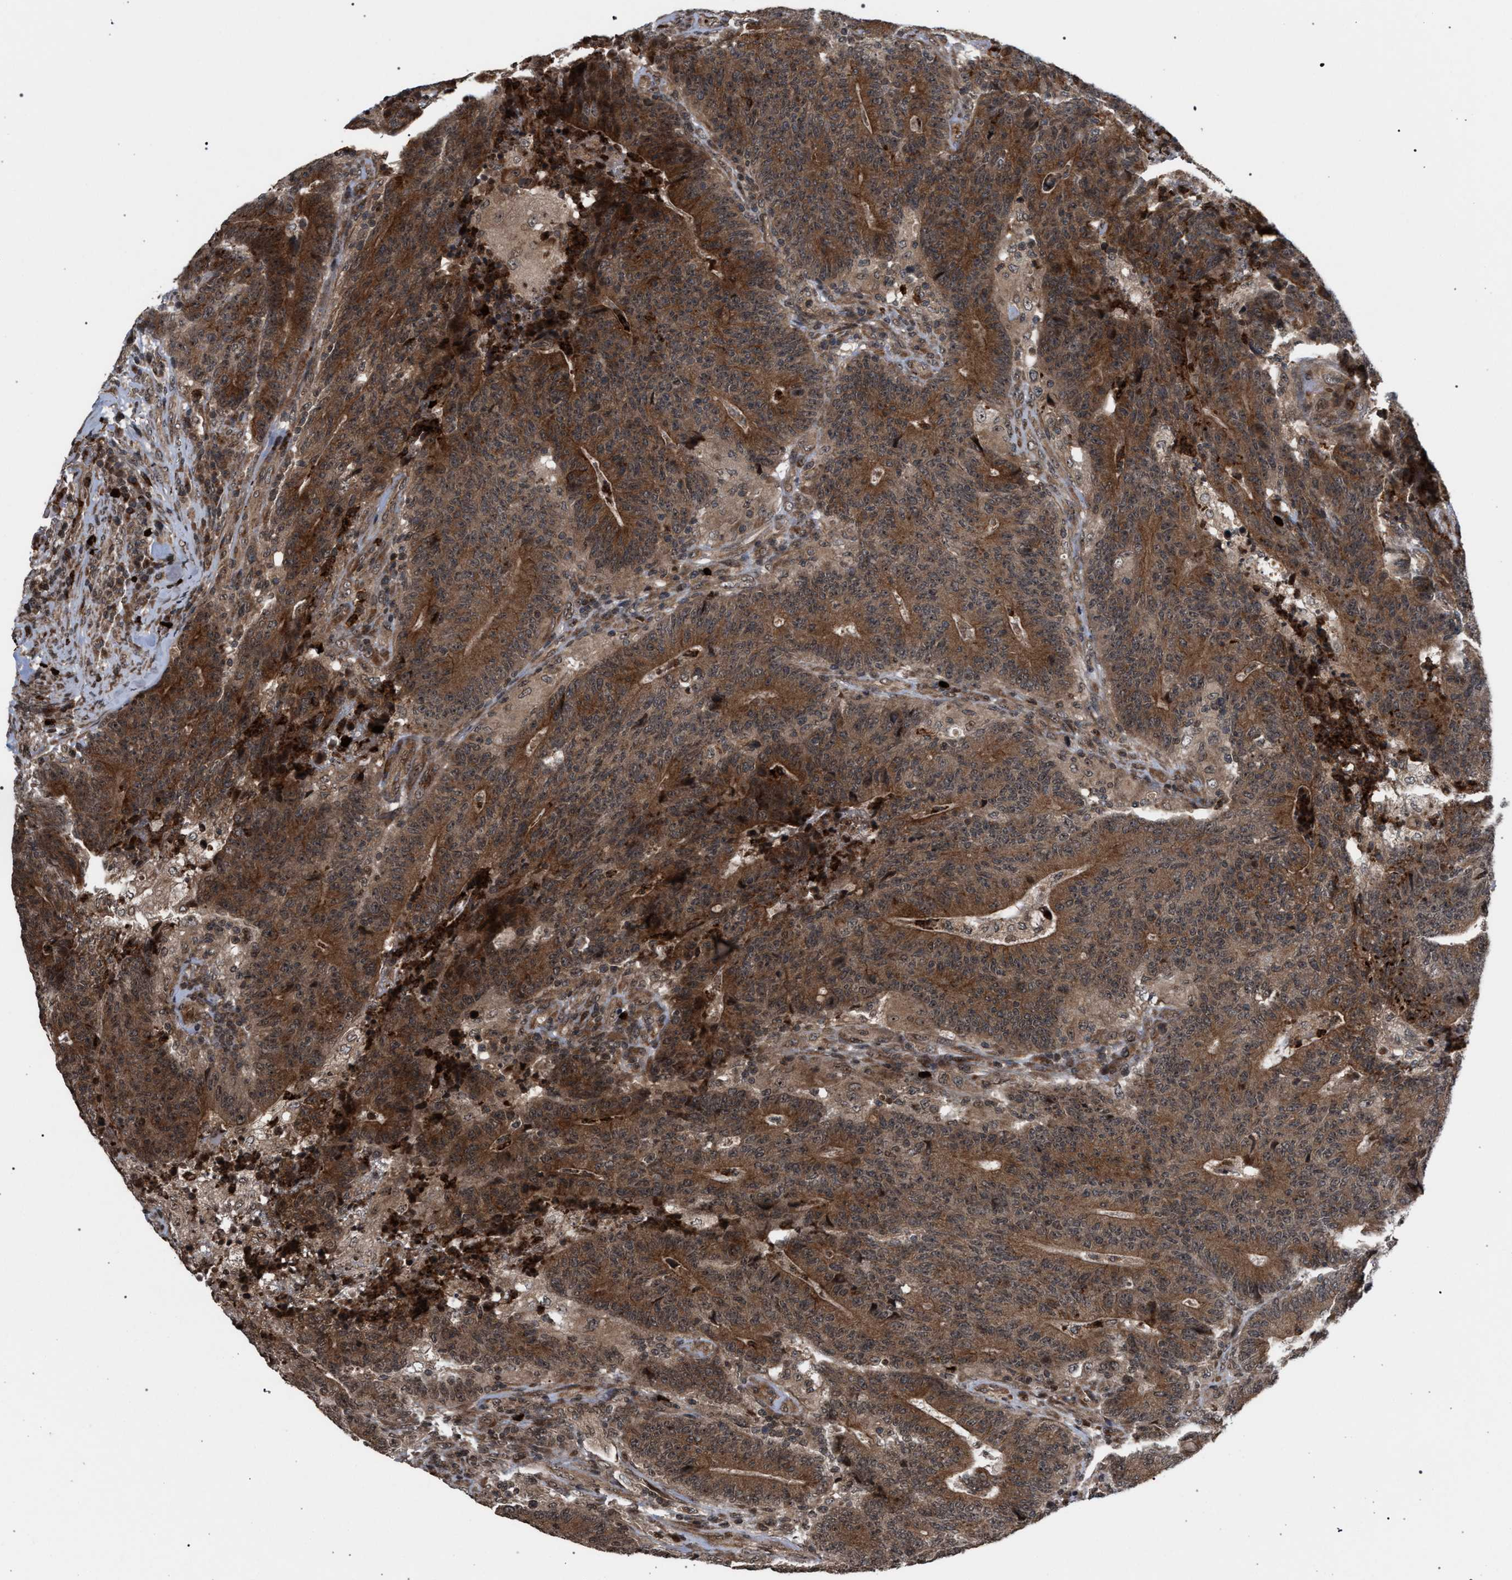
{"staining": {"intensity": "moderate", "quantity": ">75%", "location": "cytoplasmic/membranous"}, "tissue": "colorectal cancer", "cell_type": "Tumor cells", "image_type": "cancer", "snomed": [{"axis": "morphology", "description": "Normal tissue, NOS"}, {"axis": "morphology", "description": "Adenocarcinoma, NOS"}, {"axis": "topography", "description": "Colon"}], "caption": "Immunohistochemical staining of human colorectal adenocarcinoma exhibits moderate cytoplasmic/membranous protein expression in about >75% of tumor cells.", "gene": "IRAK4", "patient": {"sex": "female", "age": 75}}